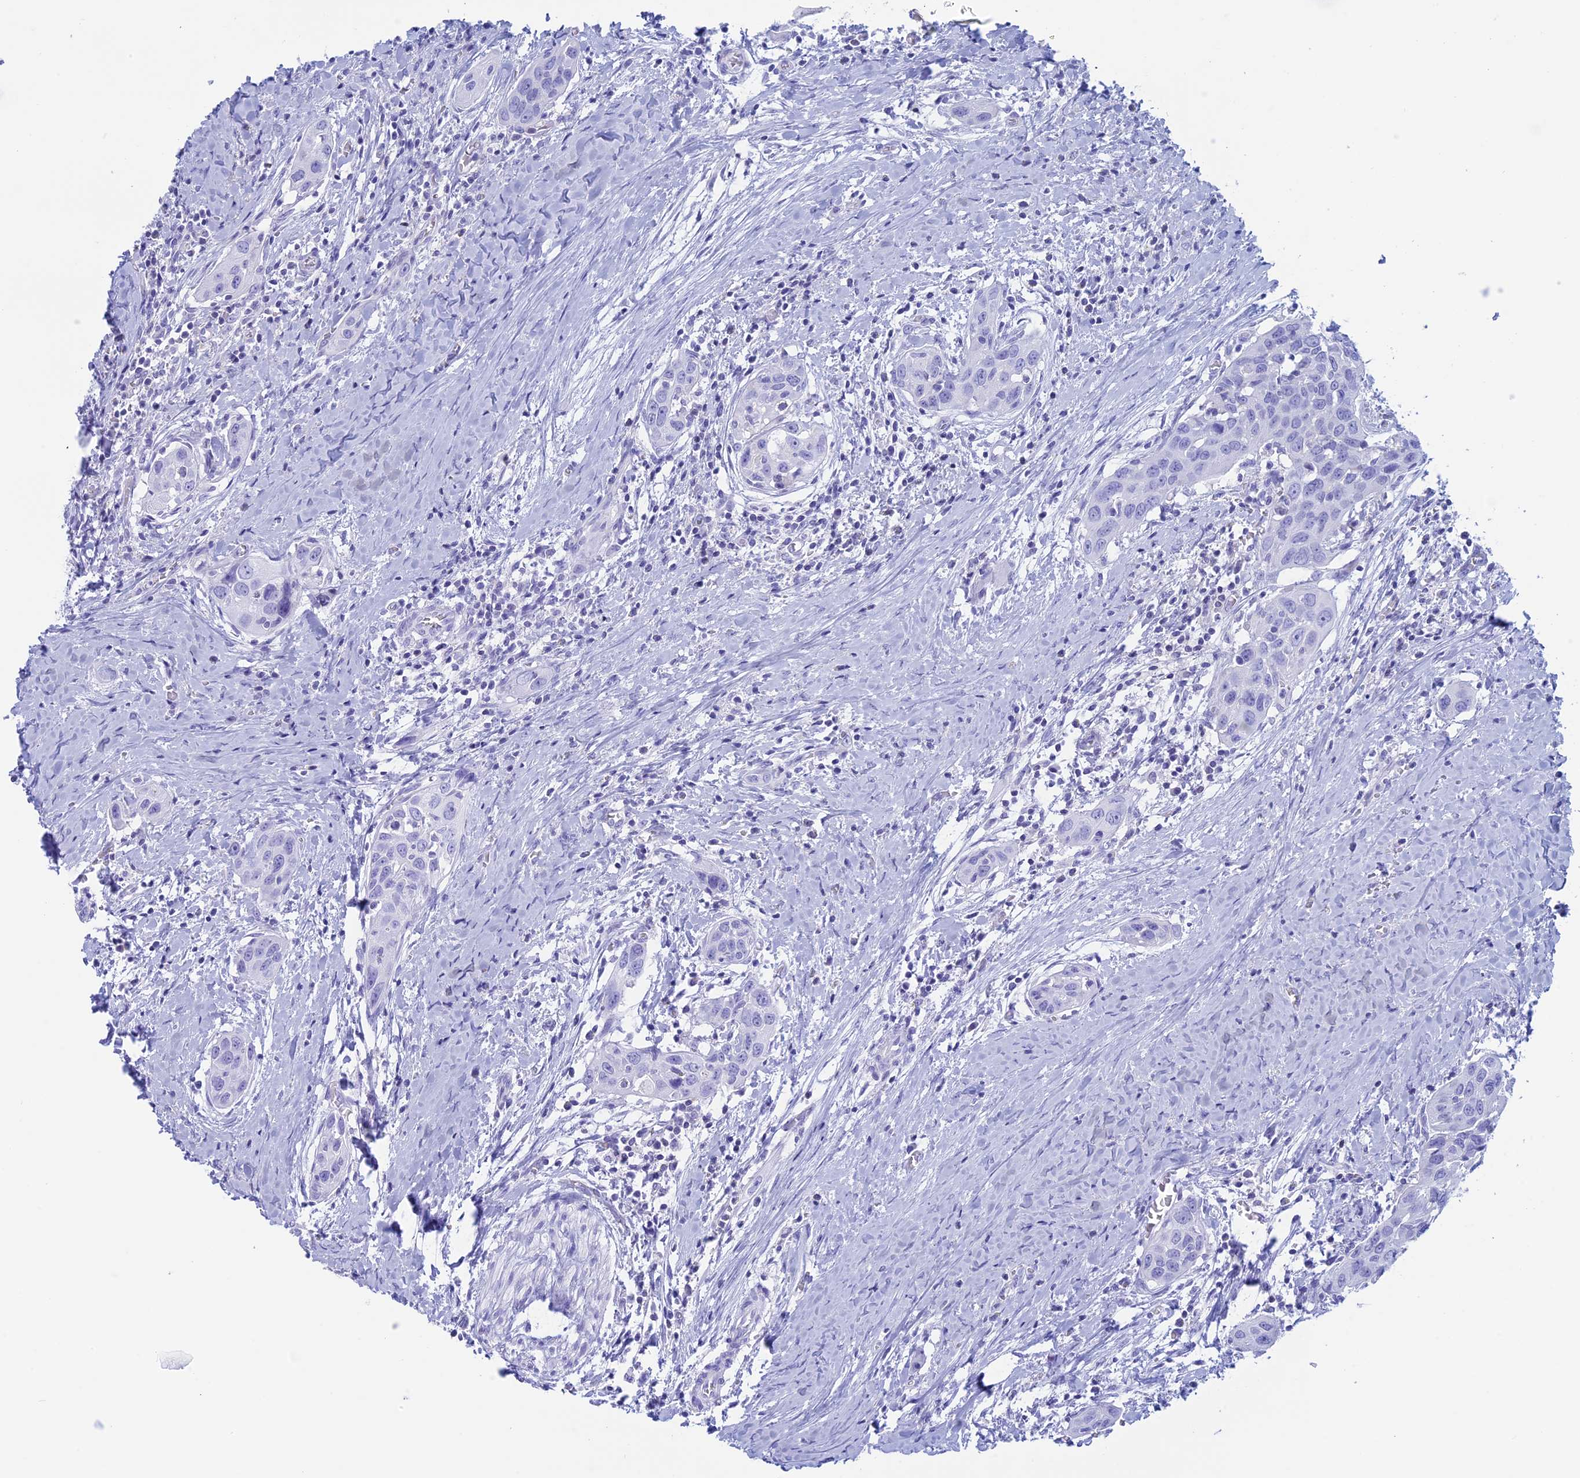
{"staining": {"intensity": "negative", "quantity": "none", "location": "none"}, "tissue": "head and neck cancer", "cell_type": "Tumor cells", "image_type": "cancer", "snomed": [{"axis": "morphology", "description": "Squamous cell carcinoma, NOS"}, {"axis": "topography", "description": "Oral tissue"}, {"axis": "topography", "description": "Head-Neck"}], "caption": "There is no significant positivity in tumor cells of head and neck cancer.", "gene": "RP1", "patient": {"sex": "female", "age": 50}}